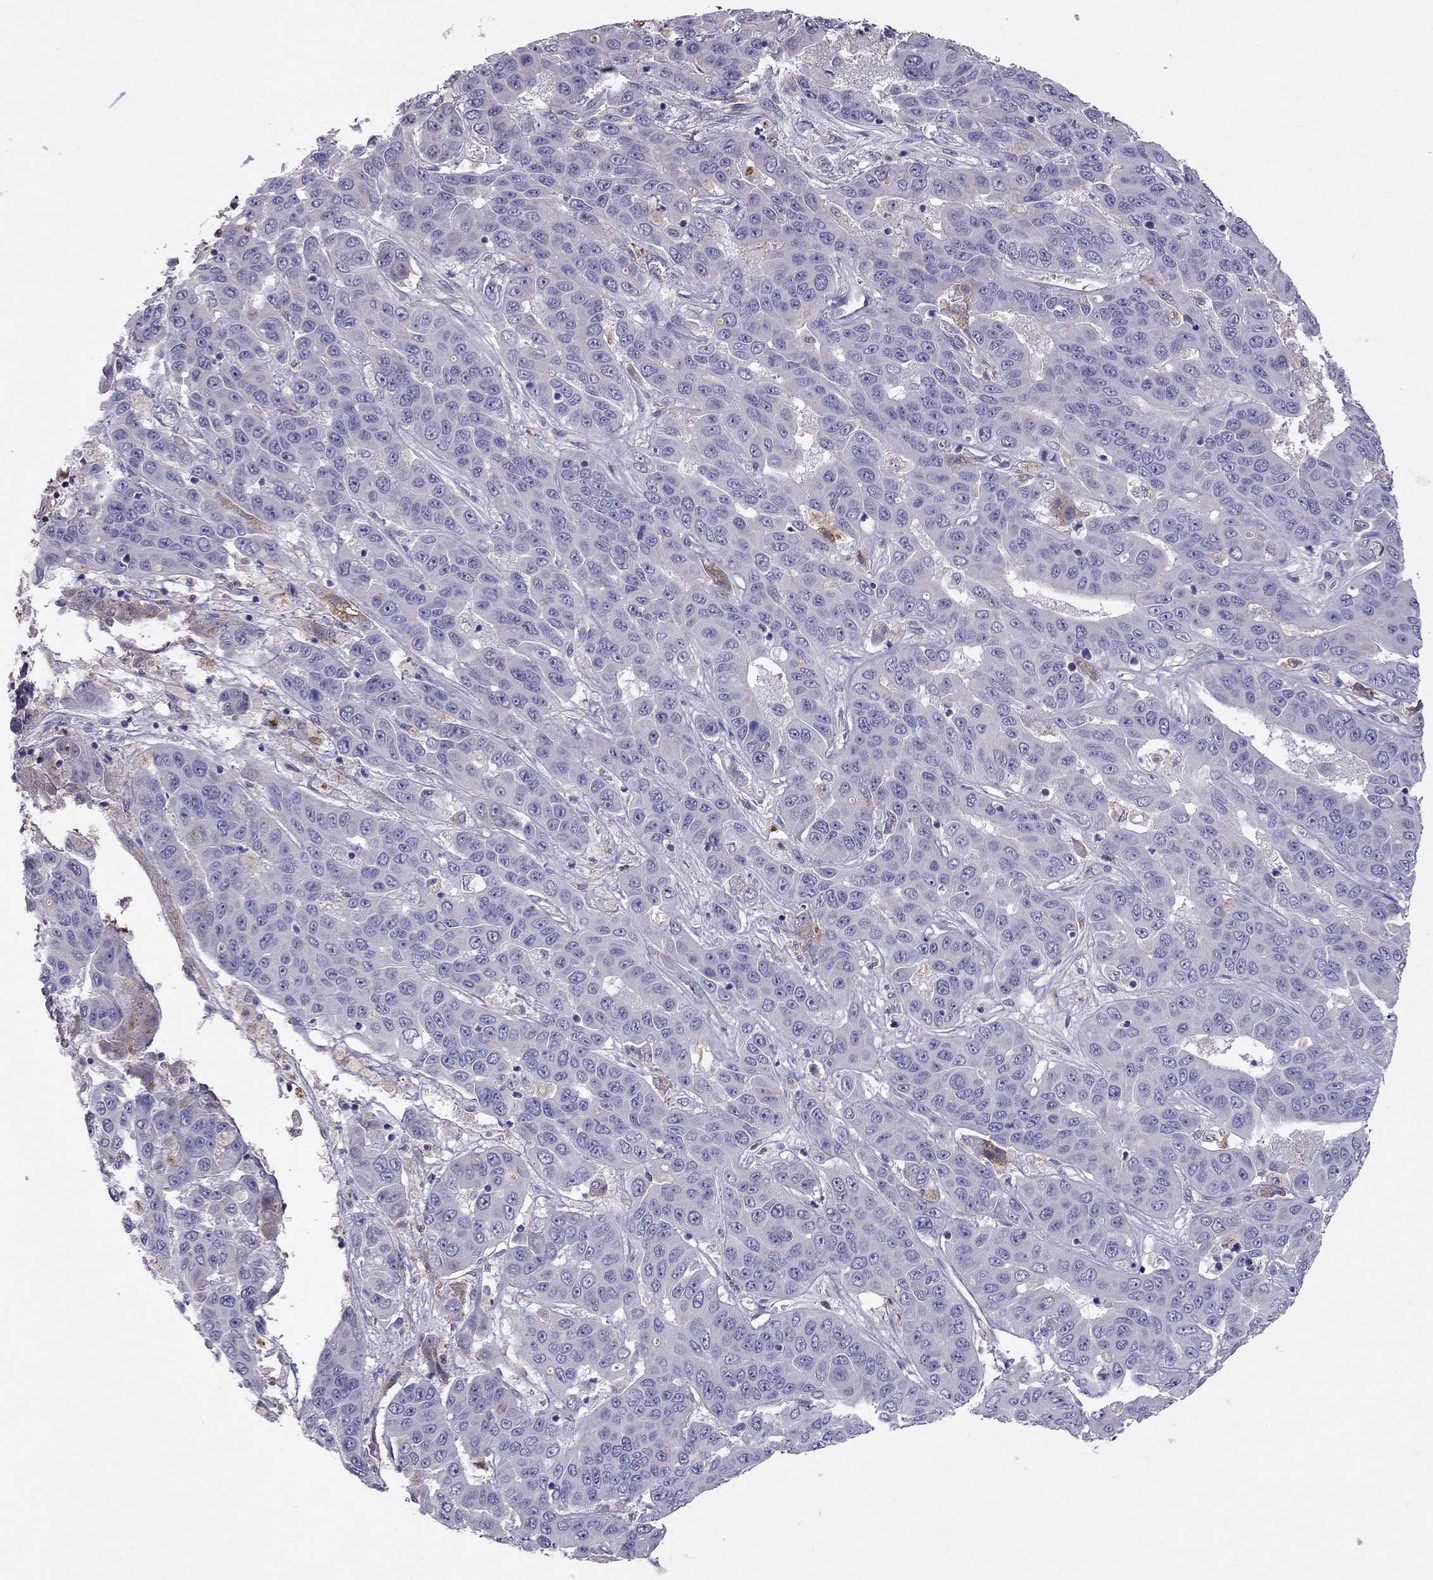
{"staining": {"intensity": "negative", "quantity": "none", "location": "none"}, "tissue": "liver cancer", "cell_type": "Tumor cells", "image_type": "cancer", "snomed": [{"axis": "morphology", "description": "Cholangiocarcinoma"}, {"axis": "topography", "description": "Liver"}], "caption": "Human liver cancer (cholangiocarcinoma) stained for a protein using IHC shows no staining in tumor cells.", "gene": "STOML3", "patient": {"sex": "female", "age": 52}}